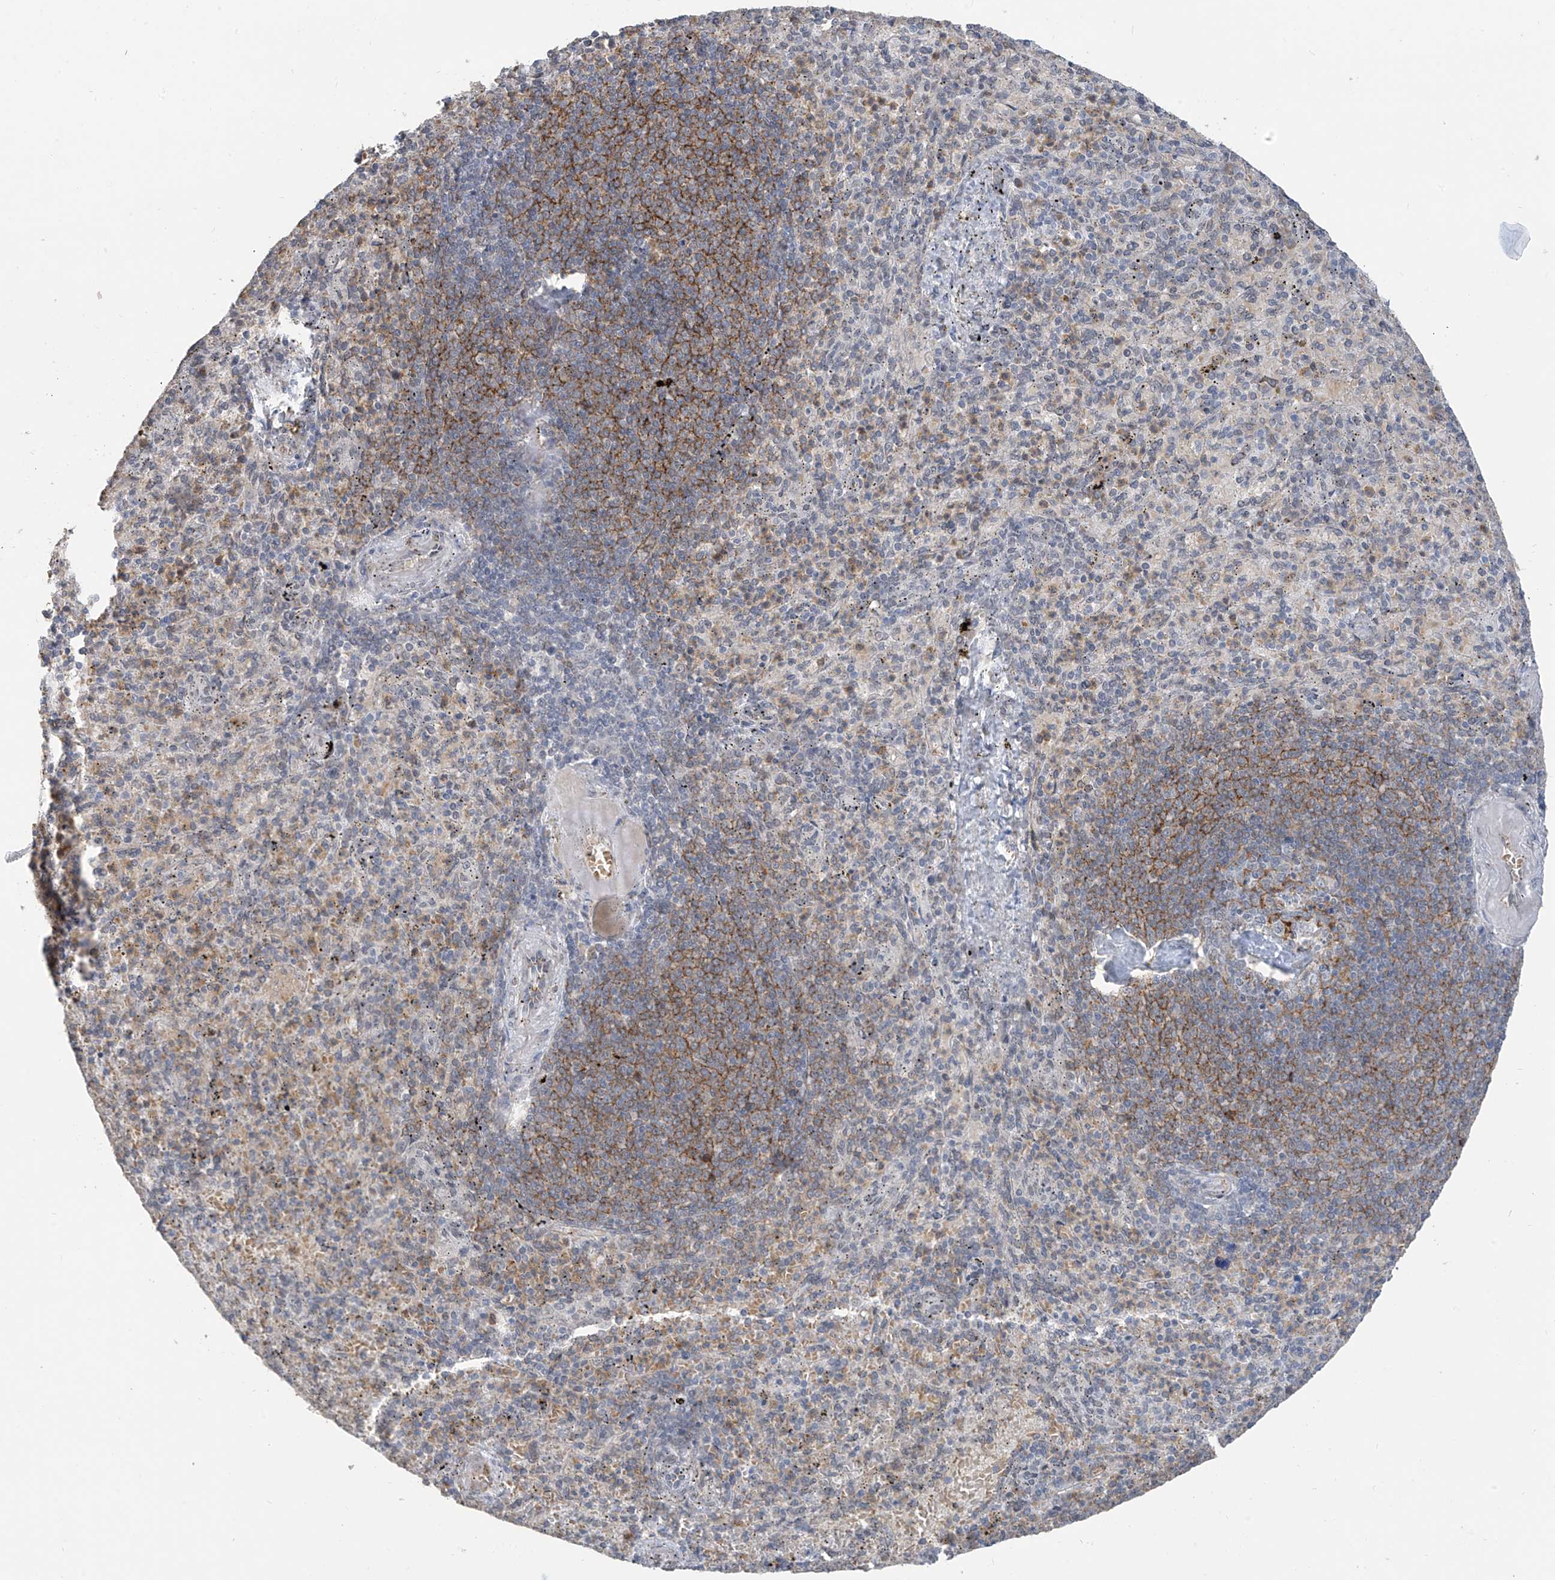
{"staining": {"intensity": "weak", "quantity": "<25%", "location": "cytoplasmic/membranous"}, "tissue": "spleen", "cell_type": "Cells in red pulp", "image_type": "normal", "snomed": [{"axis": "morphology", "description": "Normal tissue, NOS"}, {"axis": "topography", "description": "Spleen"}], "caption": "Protein analysis of unremarkable spleen reveals no significant staining in cells in red pulp.", "gene": "MCM9", "patient": {"sex": "female", "age": 74}}